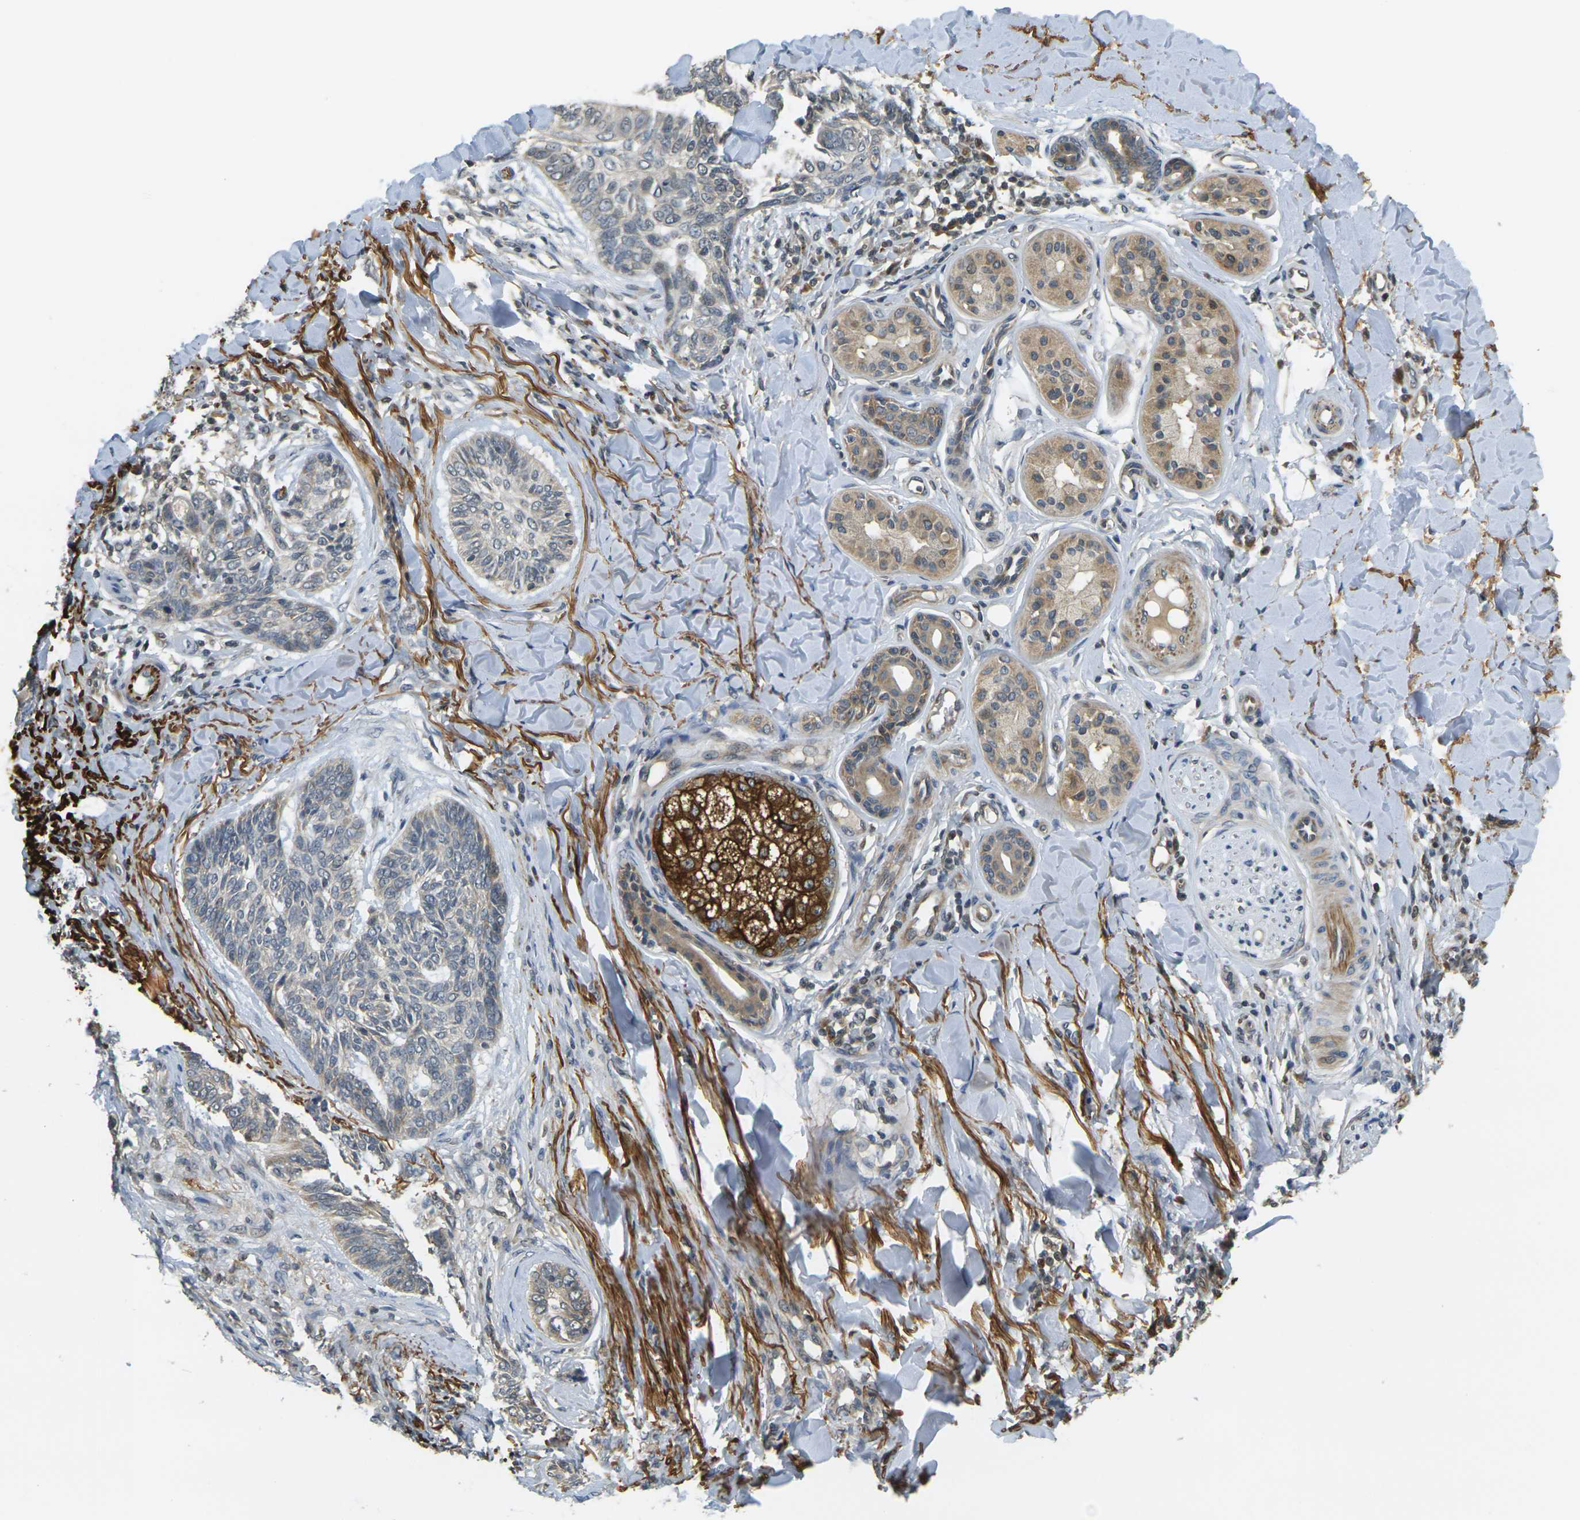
{"staining": {"intensity": "weak", "quantity": "<25%", "location": "cytoplasmic/membranous"}, "tissue": "skin cancer", "cell_type": "Tumor cells", "image_type": "cancer", "snomed": [{"axis": "morphology", "description": "Basal cell carcinoma"}, {"axis": "topography", "description": "Skin"}], "caption": "Tumor cells are negative for protein expression in human basal cell carcinoma (skin).", "gene": "KLHL8", "patient": {"sex": "male", "age": 43}}